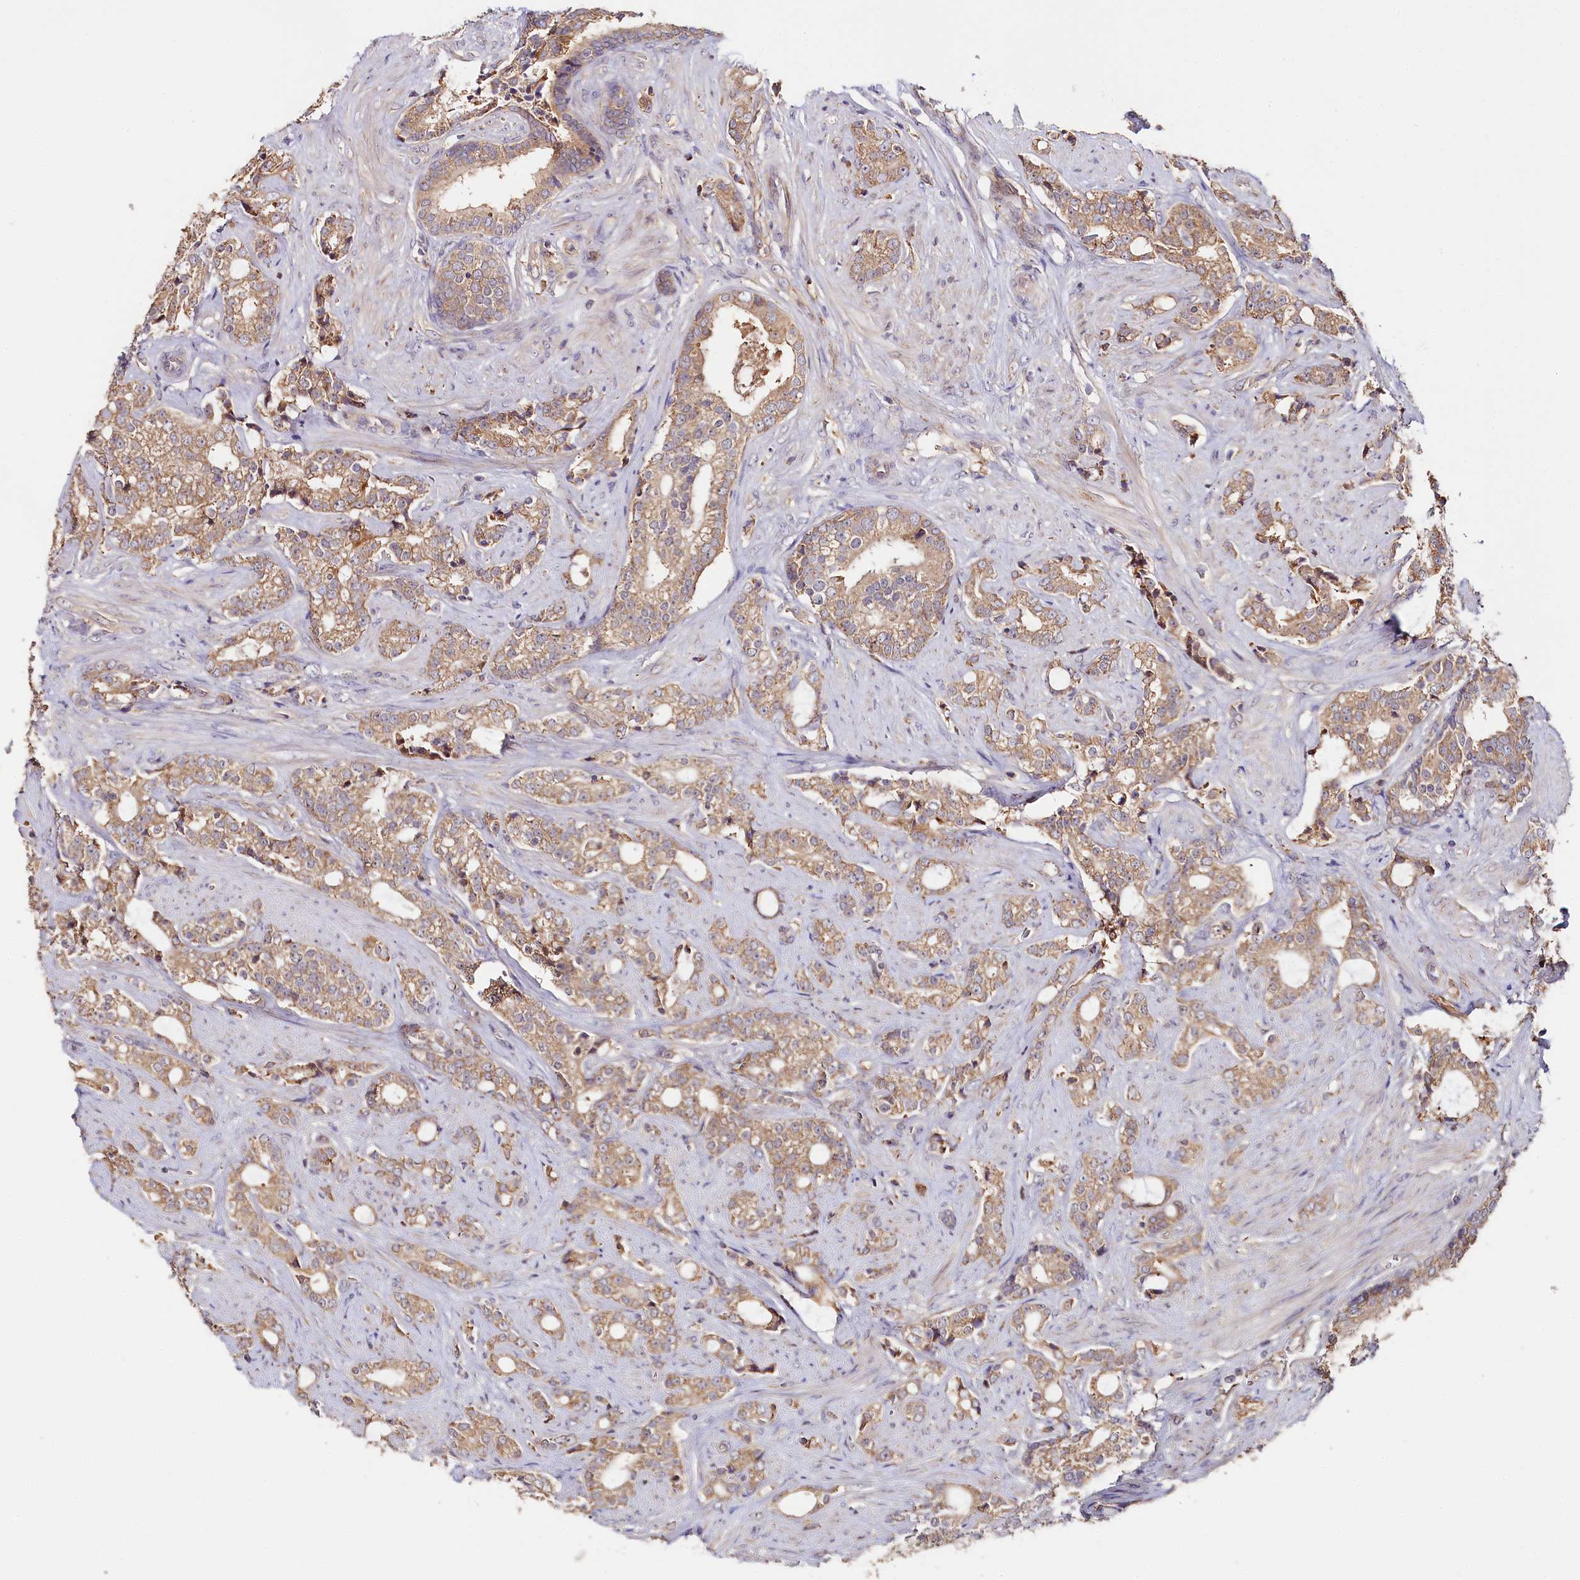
{"staining": {"intensity": "weak", "quantity": ">75%", "location": "cytoplasmic/membranous"}, "tissue": "prostate cancer", "cell_type": "Tumor cells", "image_type": "cancer", "snomed": [{"axis": "morphology", "description": "Adenocarcinoma, High grade"}, {"axis": "topography", "description": "Prostate and seminal vesicle, NOS"}], "caption": "DAB immunohistochemical staining of high-grade adenocarcinoma (prostate) reveals weak cytoplasmic/membranous protein staining in approximately >75% of tumor cells. (Brightfield microscopy of DAB IHC at high magnification).", "gene": "KATNB1", "patient": {"sex": "male", "age": 67}}